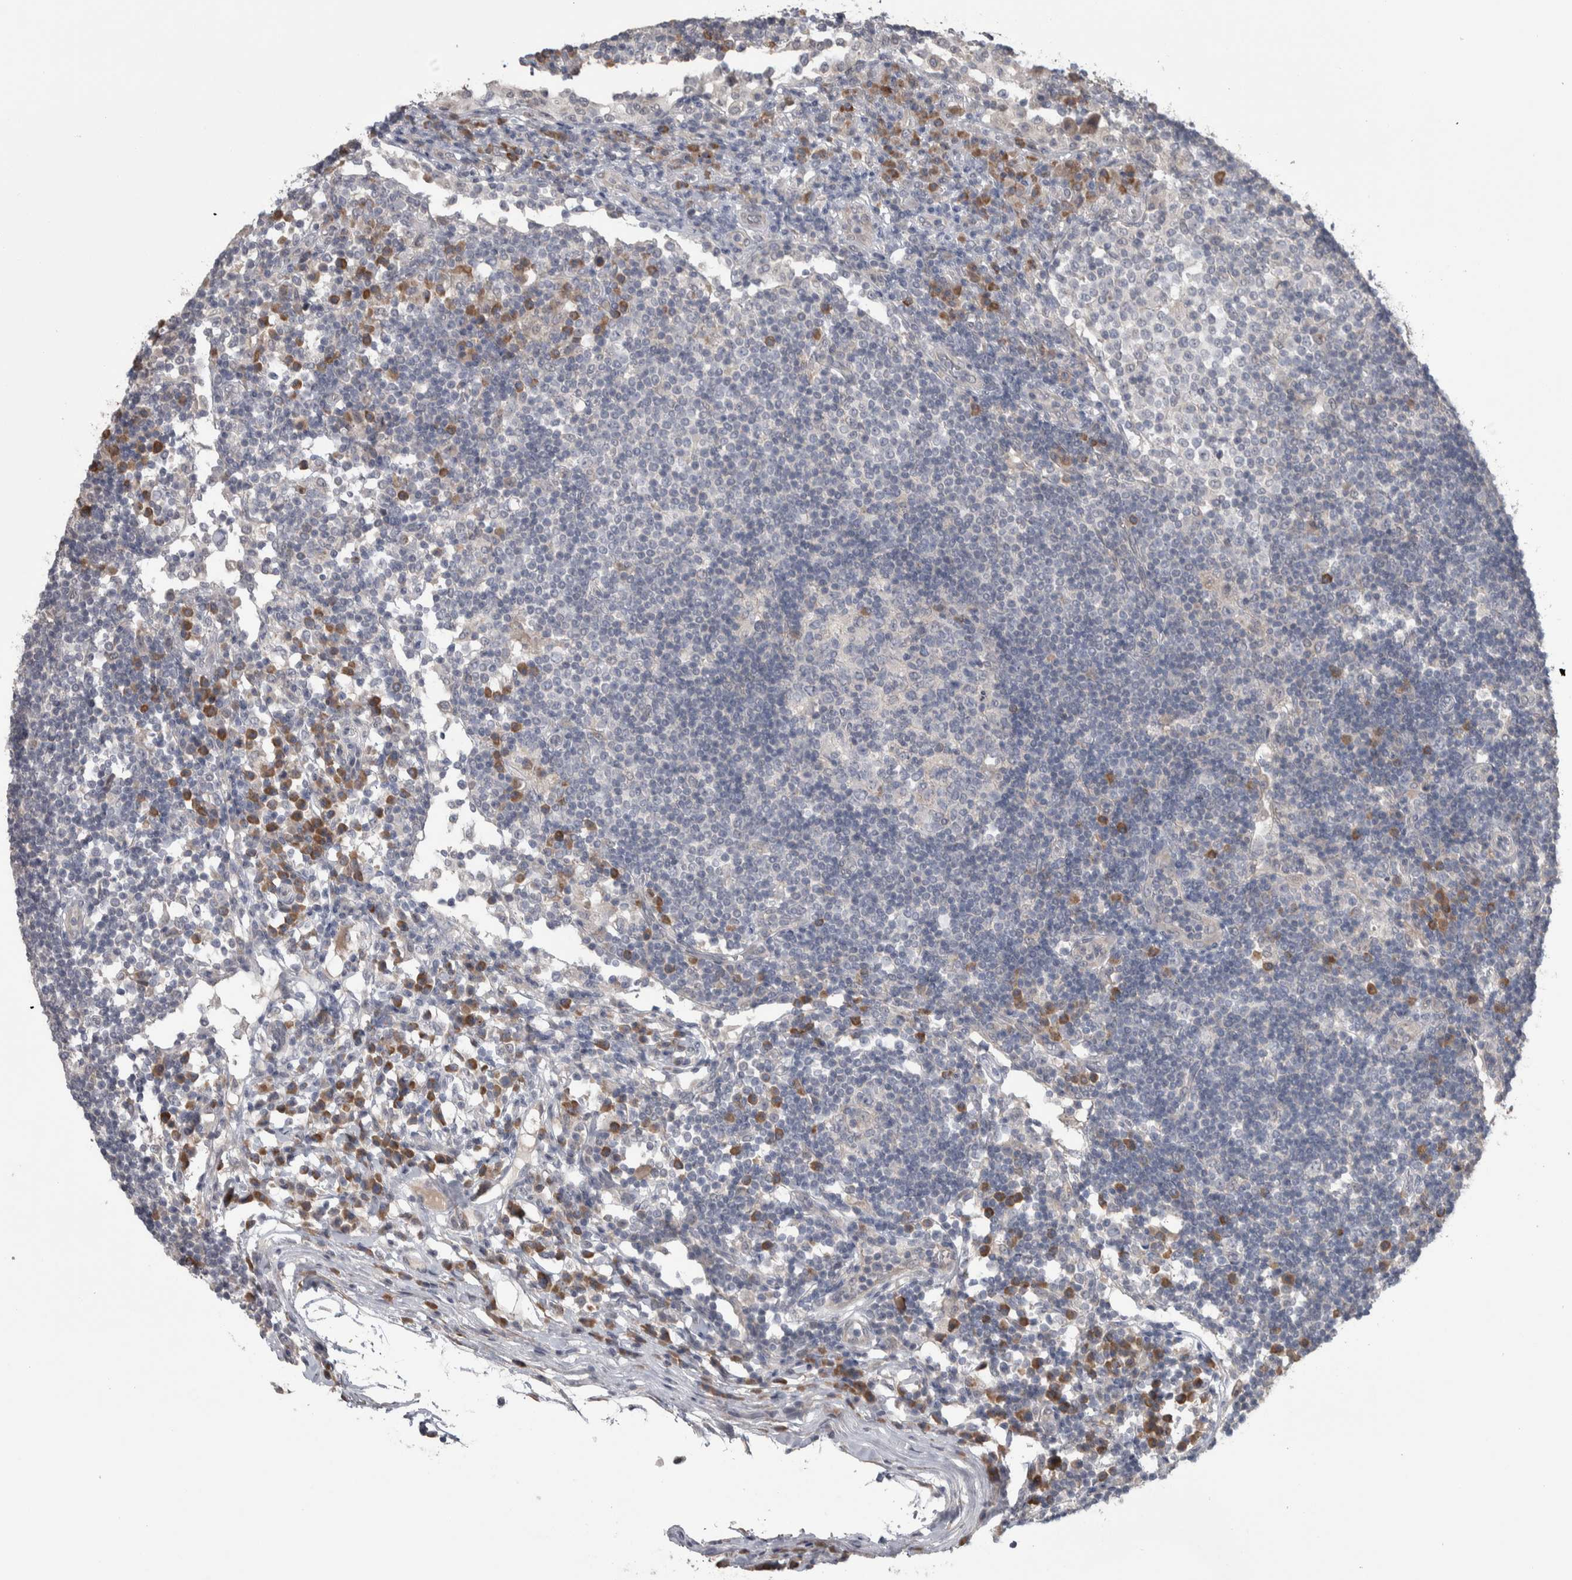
{"staining": {"intensity": "negative", "quantity": "none", "location": "none"}, "tissue": "lymph node", "cell_type": "Germinal center cells", "image_type": "normal", "snomed": [{"axis": "morphology", "description": "Normal tissue, NOS"}, {"axis": "topography", "description": "Lymph node"}], "caption": "Germinal center cells show no significant staining in unremarkable lymph node. Brightfield microscopy of immunohistochemistry (IHC) stained with DAB (brown) and hematoxylin (blue), captured at high magnification.", "gene": "CUL2", "patient": {"sex": "female", "age": 53}}